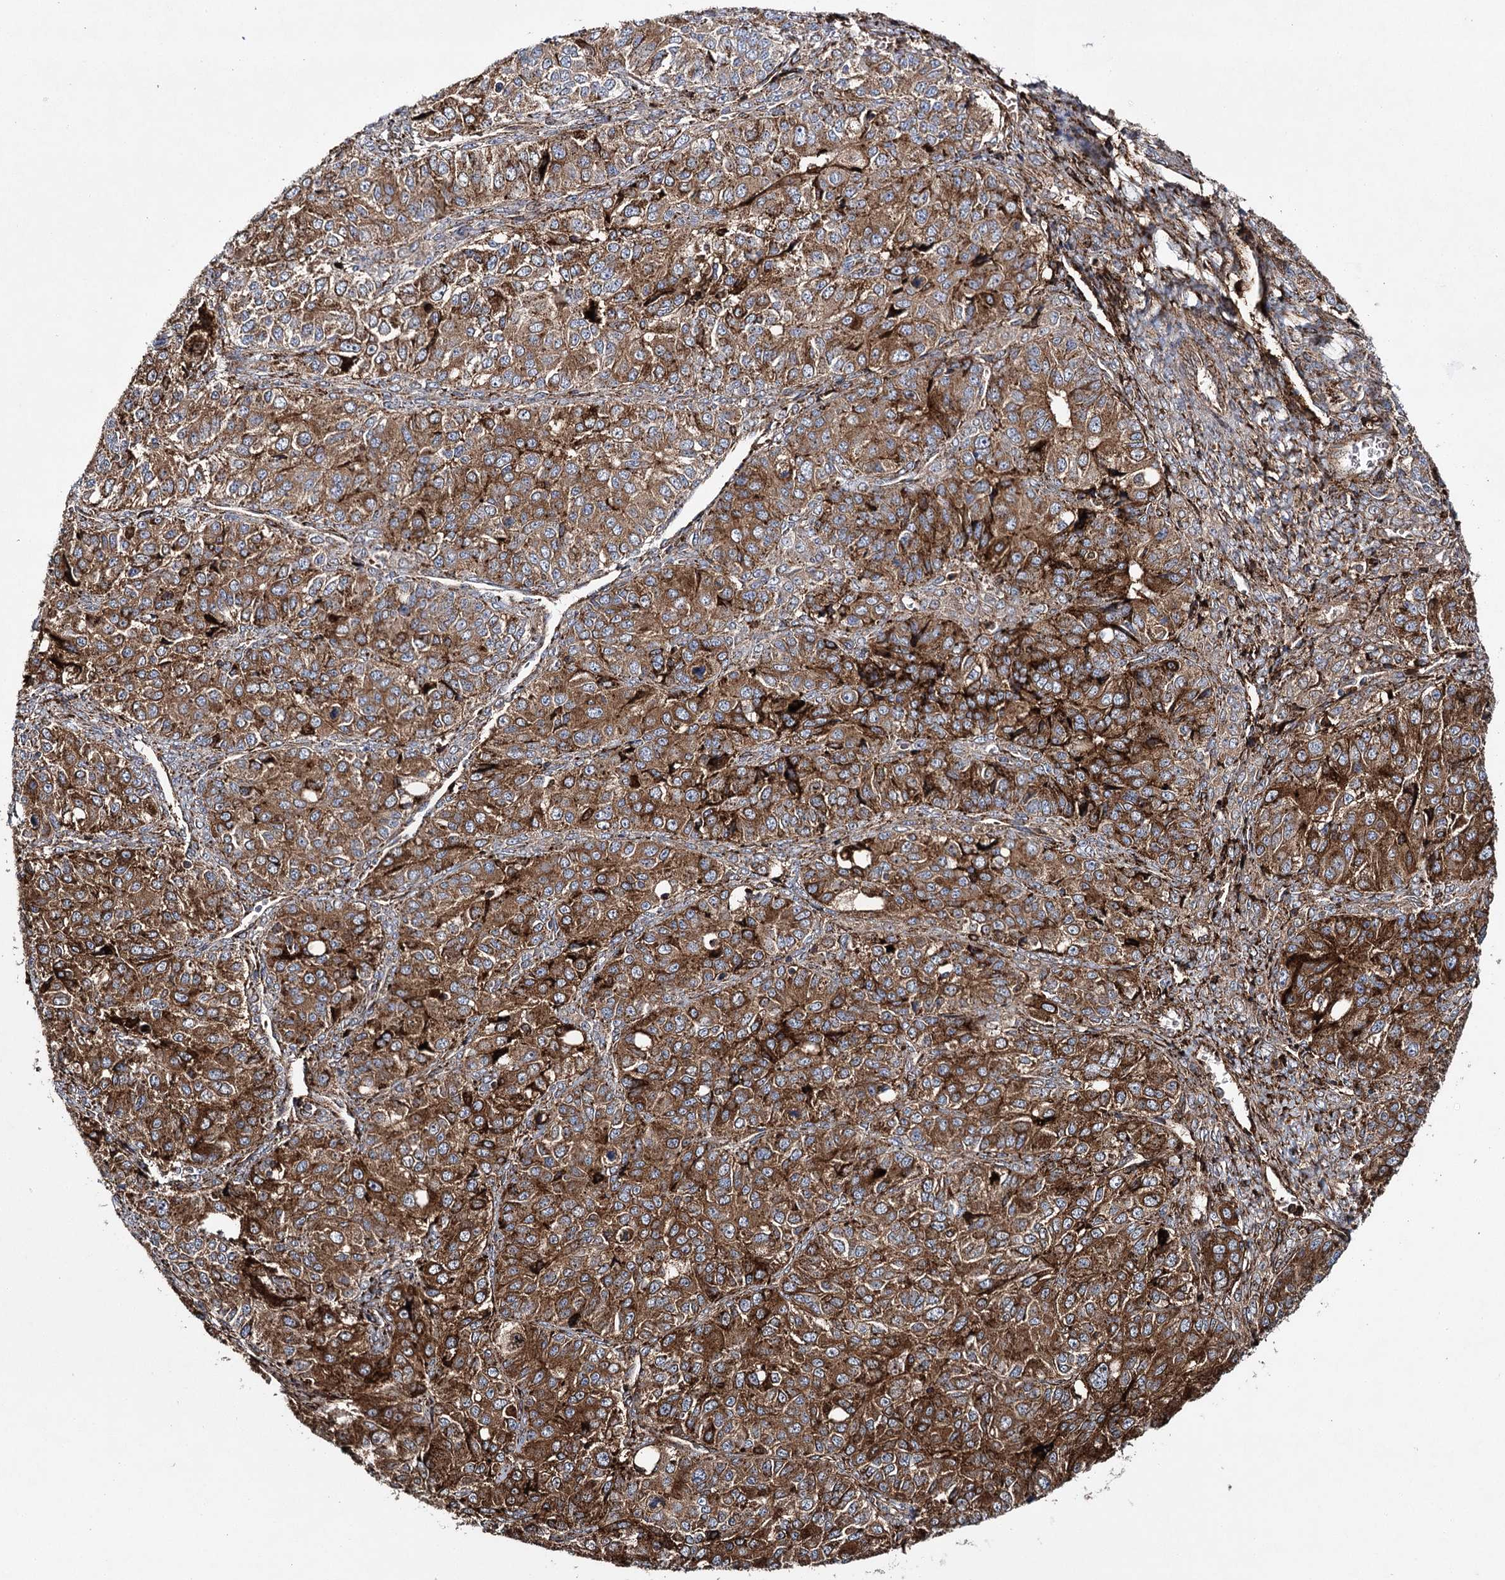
{"staining": {"intensity": "moderate", "quantity": ">75%", "location": "cytoplasmic/membranous"}, "tissue": "ovarian cancer", "cell_type": "Tumor cells", "image_type": "cancer", "snomed": [{"axis": "morphology", "description": "Carcinoma, endometroid"}, {"axis": "topography", "description": "Ovary"}], "caption": "A brown stain labels moderate cytoplasmic/membranous expression of a protein in human ovarian endometroid carcinoma tumor cells.", "gene": "DCUN1D4", "patient": {"sex": "female", "age": 51}}